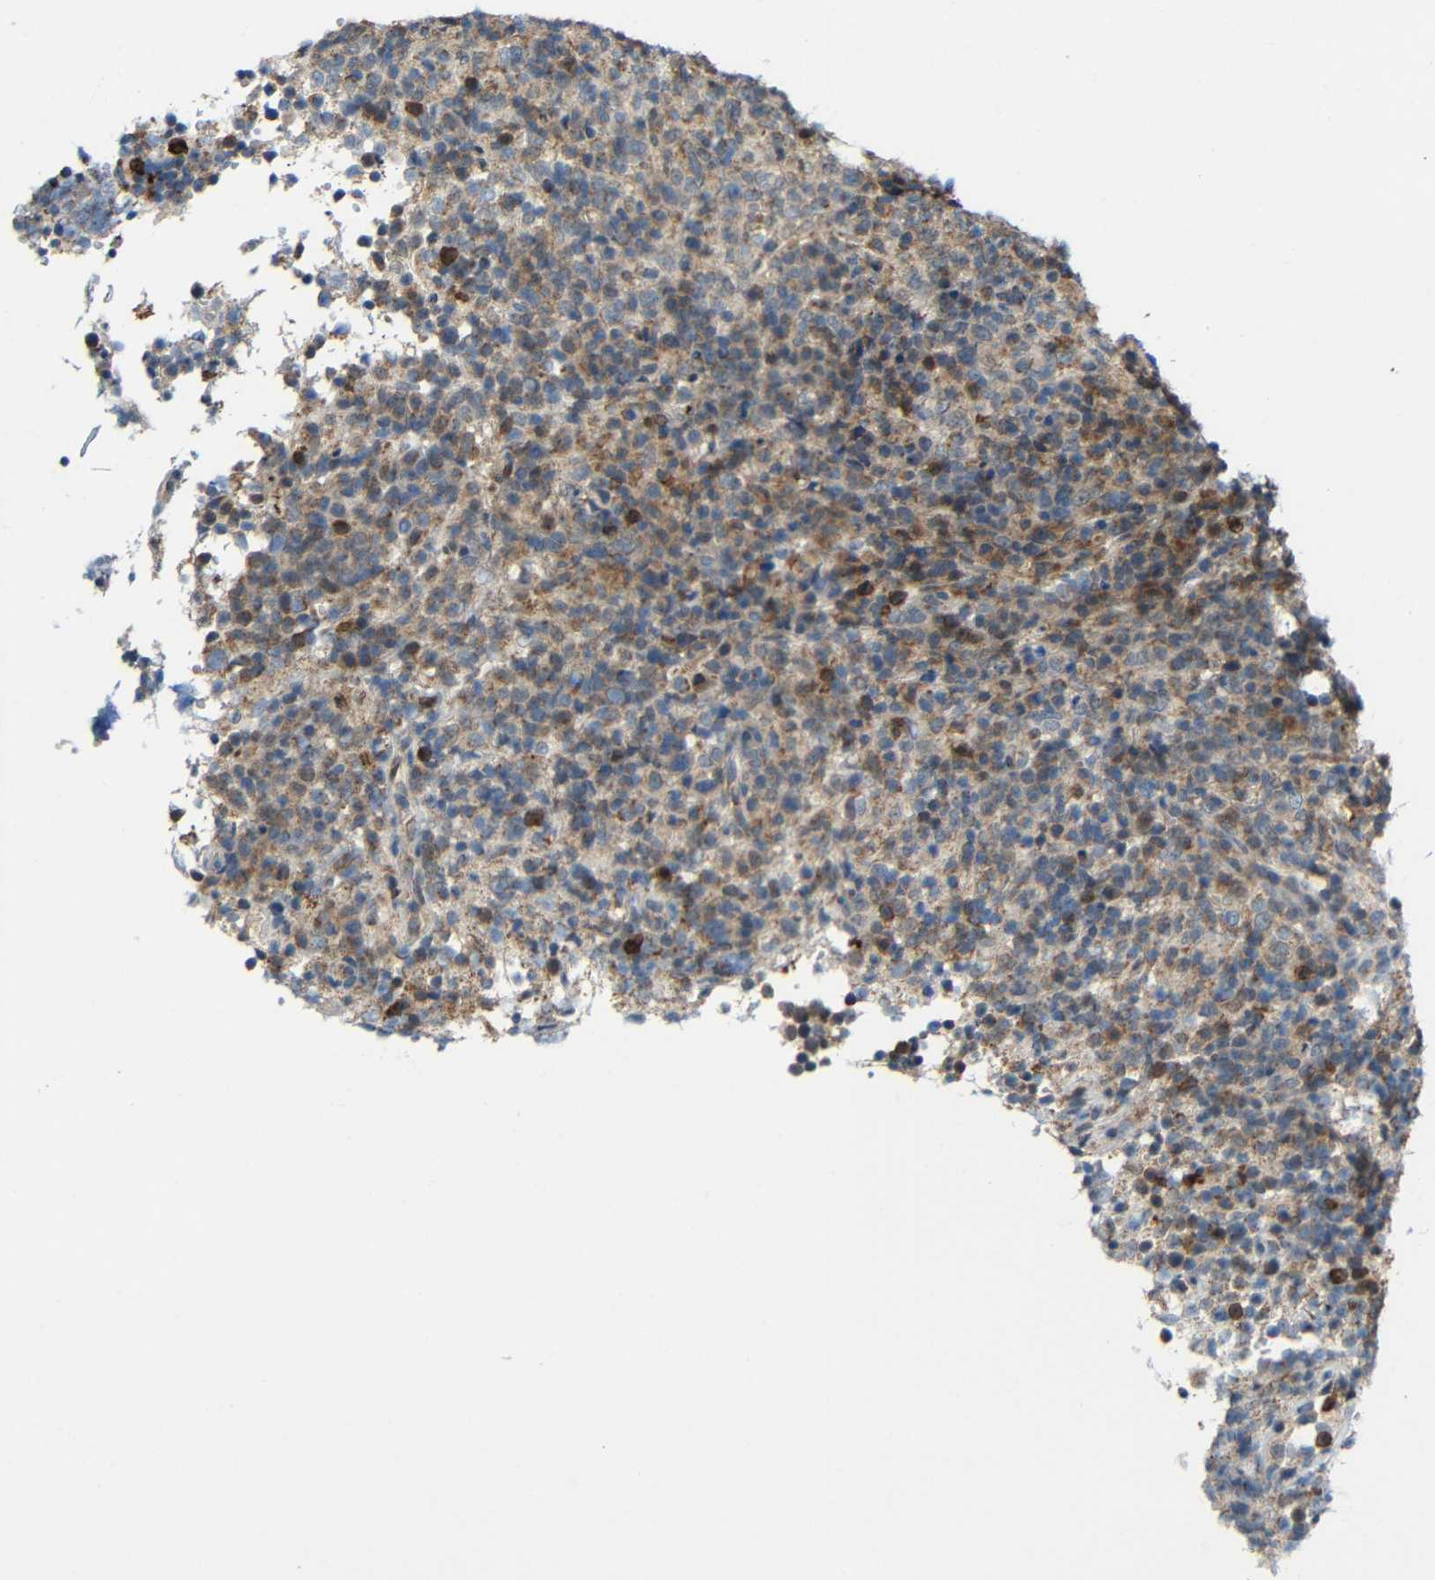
{"staining": {"intensity": "moderate", "quantity": "25%-75%", "location": "cytoplasmic/membranous"}, "tissue": "lymphoma", "cell_type": "Tumor cells", "image_type": "cancer", "snomed": [{"axis": "morphology", "description": "Malignant lymphoma, non-Hodgkin's type, High grade"}, {"axis": "topography", "description": "Lymph node"}], "caption": "Tumor cells reveal medium levels of moderate cytoplasmic/membranous staining in approximately 25%-75% of cells in lymphoma.", "gene": "C1GALT1", "patient": {"sex": "female", "age": 76}}